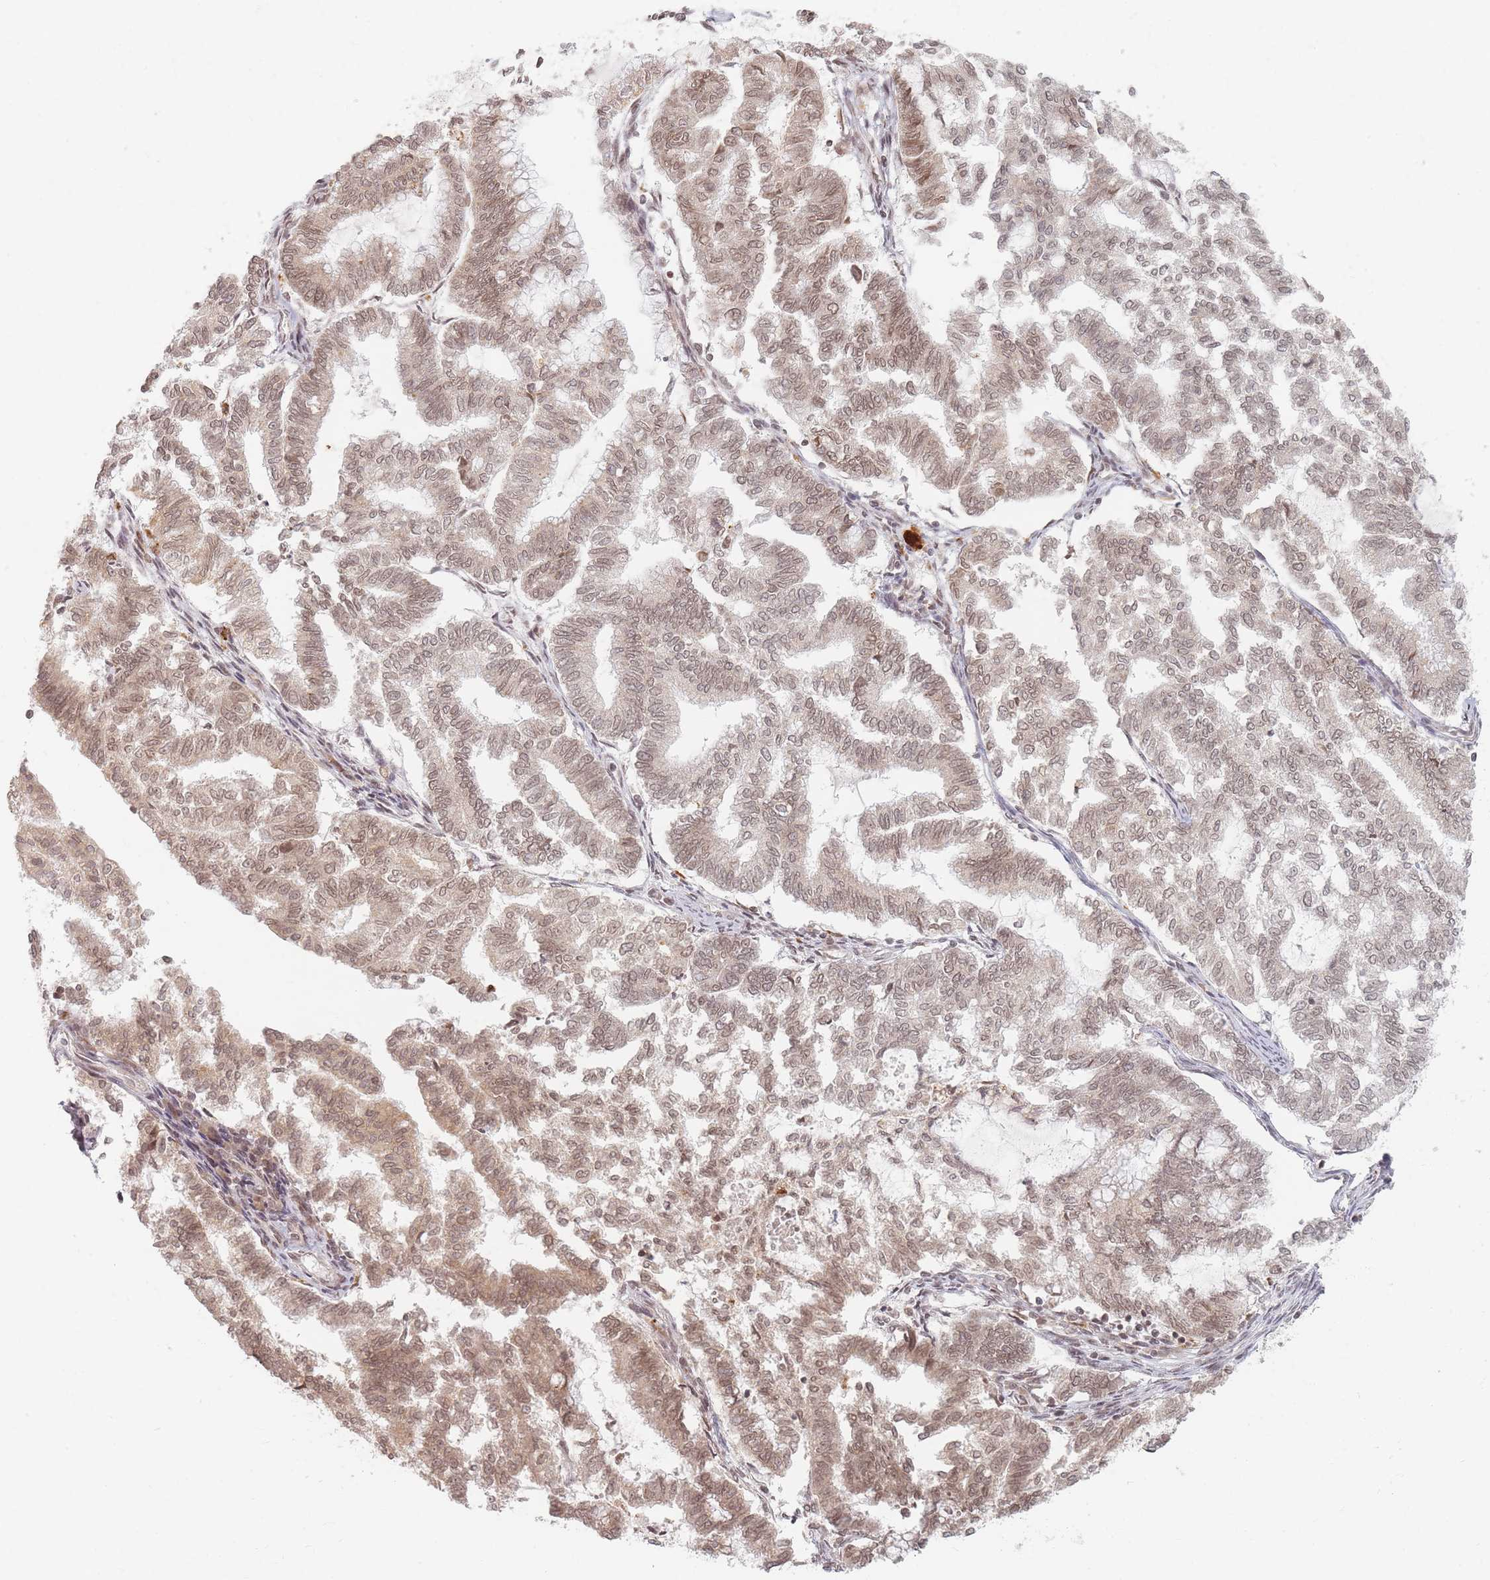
{"staining": {"intensity": "weak", "quantity": ">75%", "location": "cytoplasmic/membranous,nuclear"}, "tissue": "endometrial cancer", "cell_type": "Tumor cells", "image_type": "cancer", "snomed": [{"axis": "morphology", "description": "Adenocarcinoma, NOS"}, {"axis": "topography", "description": "Endometrium"}], "caption": "There is low levels of weak cytoplasmic/membranous and nuclear staining in tumor cells of endometrial cancer, as demonstrated by immunohistochemical staining (brown color).", "gene": "SPATA45", "patient": {"sex": "female", "age": 79}}